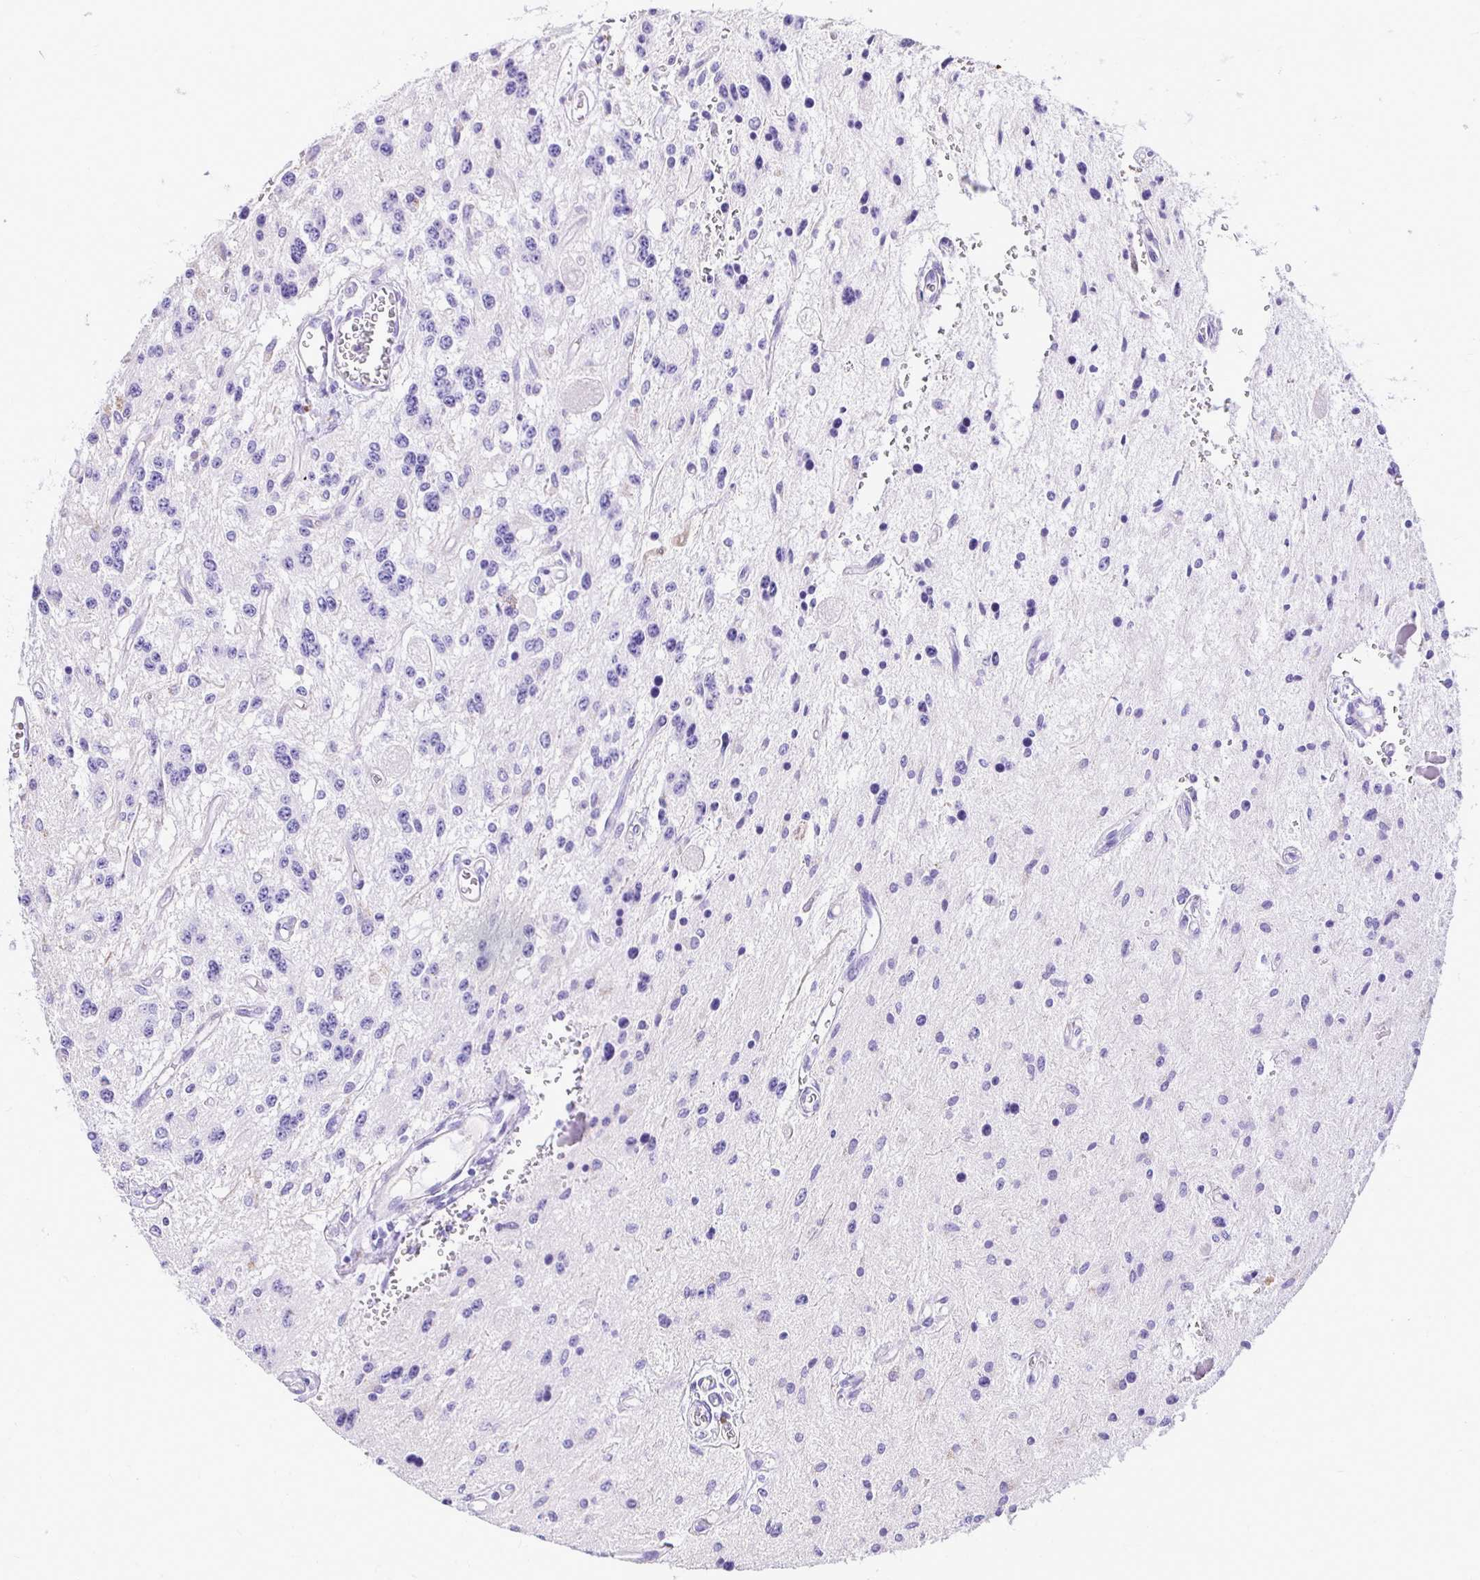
{"staining": {"intensity": "negative", "quantity": "none", "location": "none"}, "tissue": "glioma", "cell_type": "Tumor cells", "image_type": "cancer", "snomed": [{"axis": "morphology", "description": "Glioma, malignant, Low grade"}, {"axis": "topography", "description": "Cerebellum"}], "caption": "Glioma was stained to show a protein in brown. There is no significant positivity in tumor cells.", "gene": "TAF1D", "patient": {"sex": "female", "age": 14}}